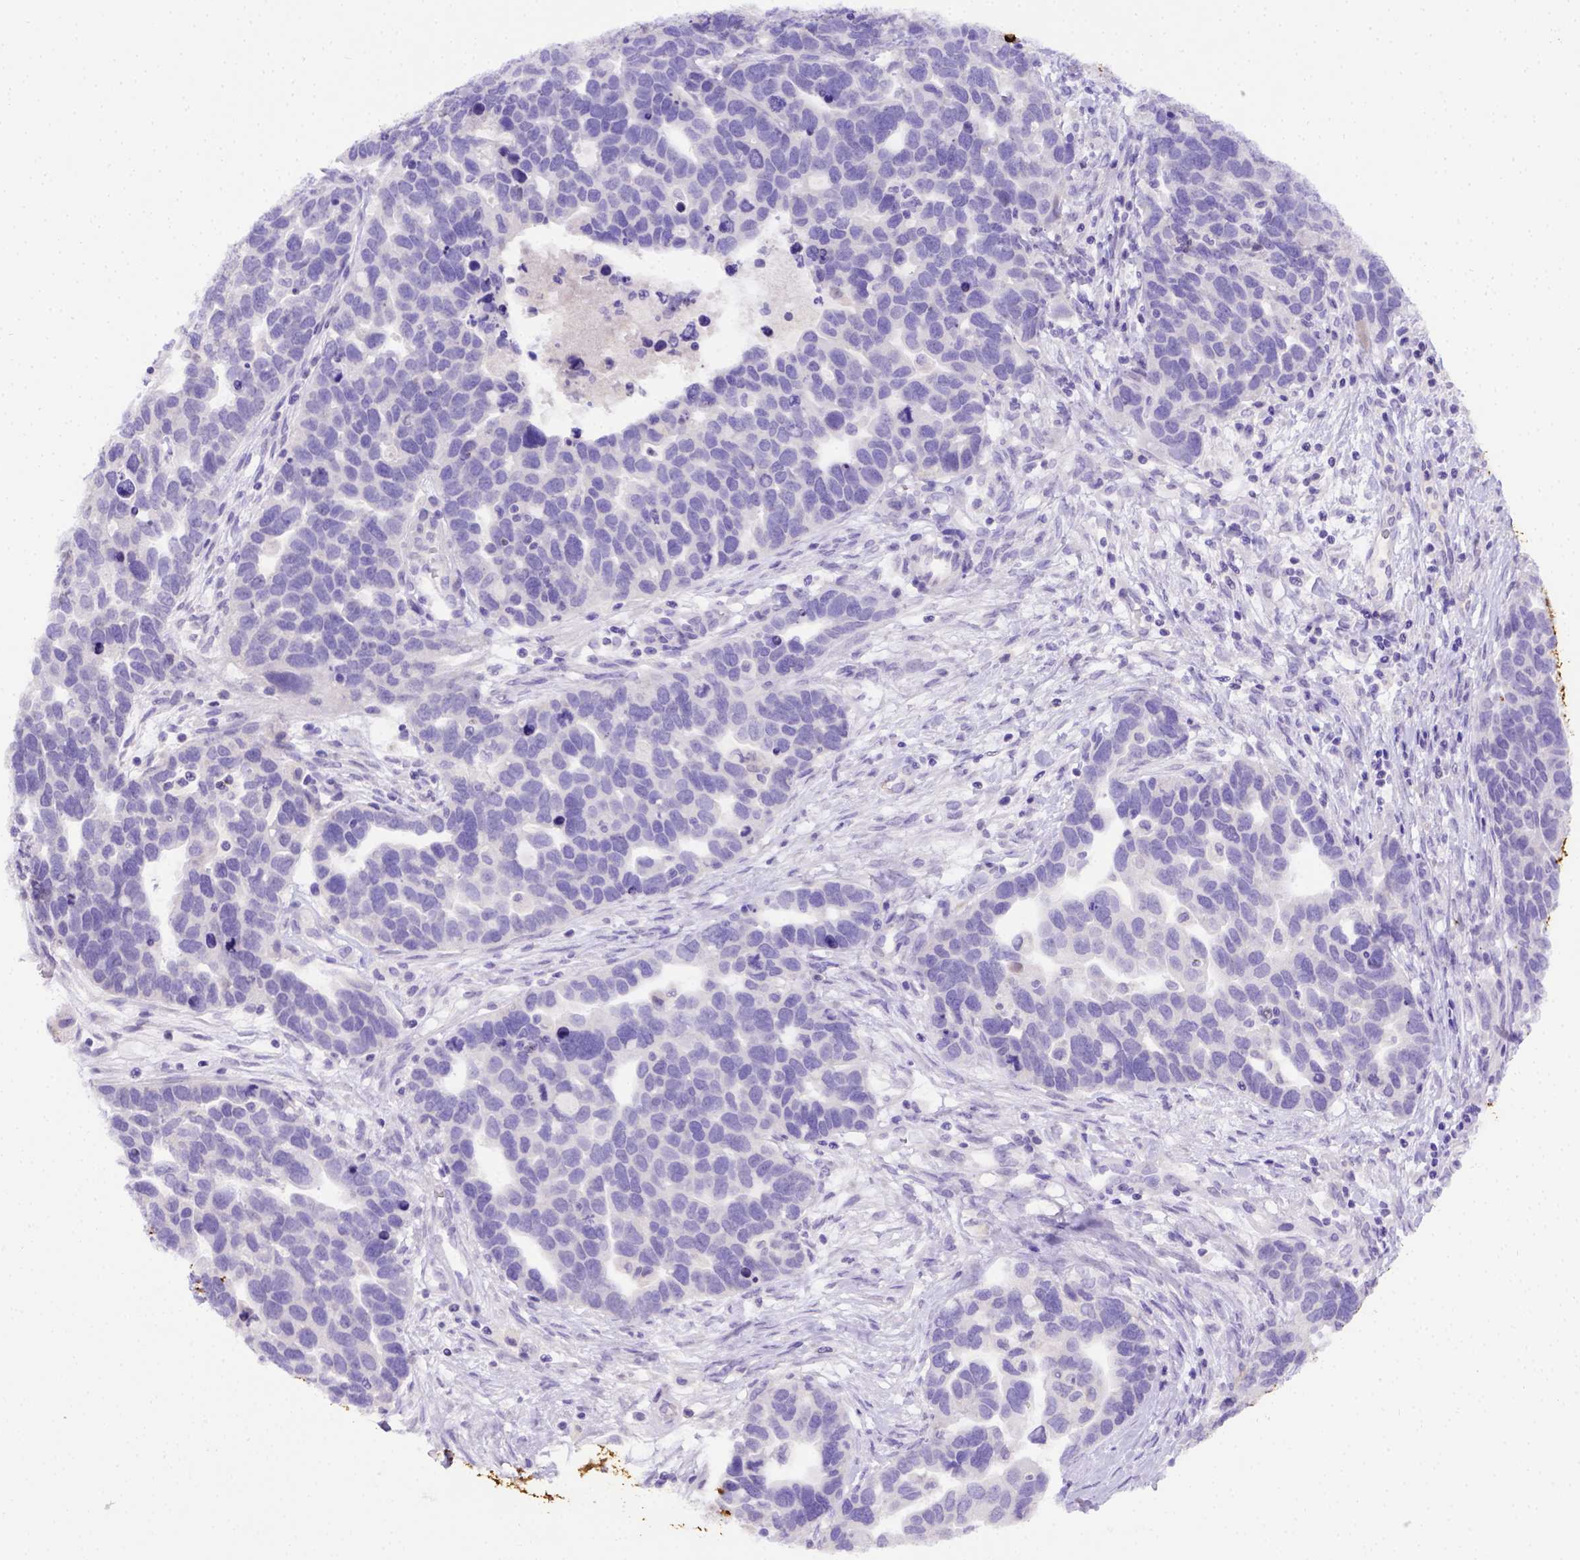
{"staining": {"intensity": "negative", "quantity": "none", "location": "none"}, "tissue": "ovarian cancer", "cell_type": "Tumor cells", "image_type": "cancer", "snomed": [{"axis": "morphology", "description": "Cystadenocarcinoma, serous, NOS"}, {"axis": "topography", "description": "Ovary"}], "caption": "An IHC photomicrograph of ovarian cancer (serous cystadenocarcinoma) is shown. There is no staining in tumor cells of ovarian cancer (serous cystadenocarcinoma). Nuclei are stained in blue.", "gene": "B3GAT1", "patient": {"sex": "female", "age": 54}}